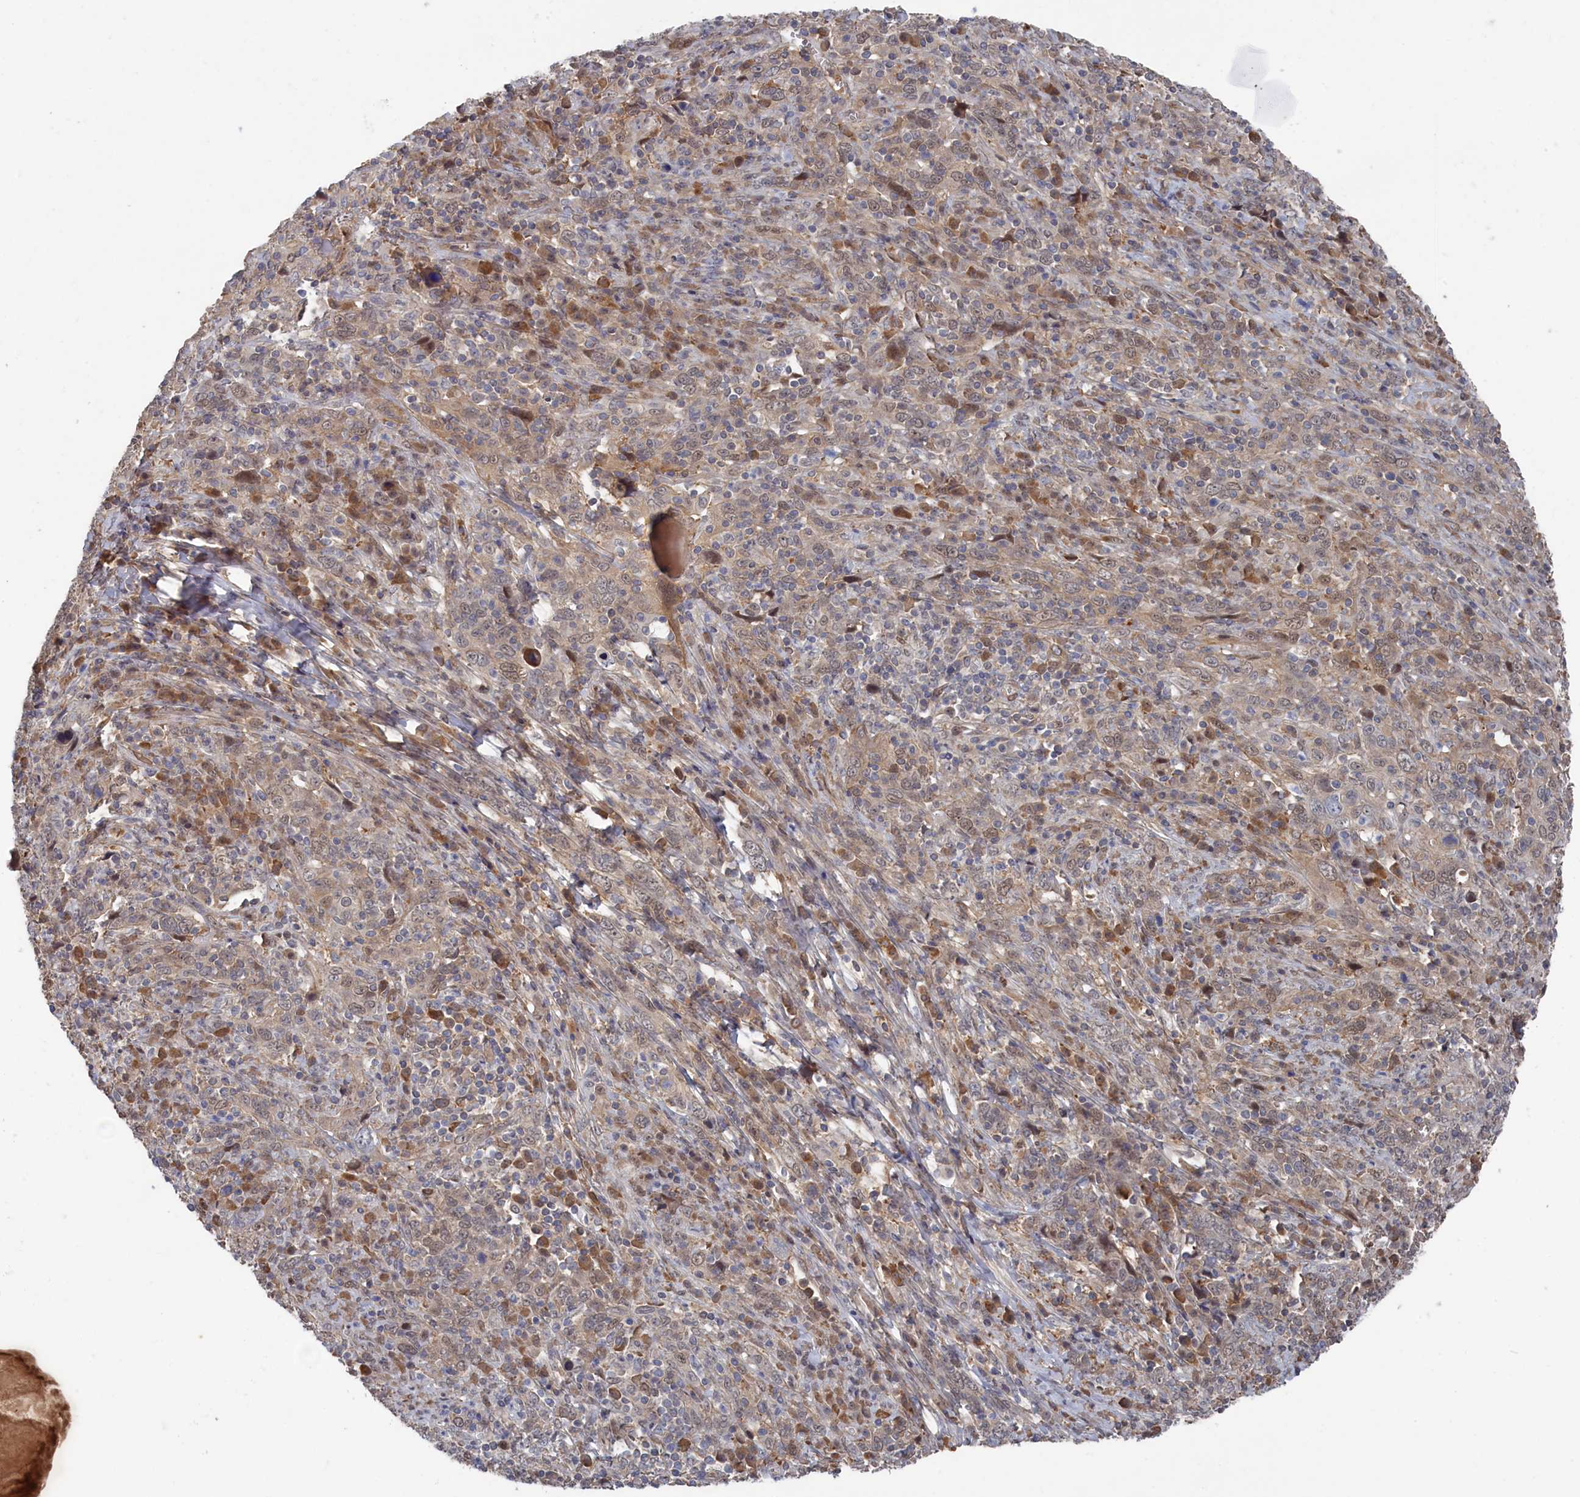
{"staining": {"intensity": "weak", "quantity": "25%-75%", "location": "cytoplasmic/membranous"}, "tissue": "cervical cancer", "cell_type": "Tumor cells", "image_type": "cancer", "snomed": [{"axis": "morphology", "description": "Squamous cell carcinoma, NOS"}, {"axis": "topography", "description": "Cervix"}], "caption": "This is a micrograph of immunohistochemistry staining of cervical squamous cell carcinoma, which shows weak expression in the cytoplasmic/membranous of tumor cells.", "gene": "IRGQ", "patient": {"sex": "female", "age": 46}}